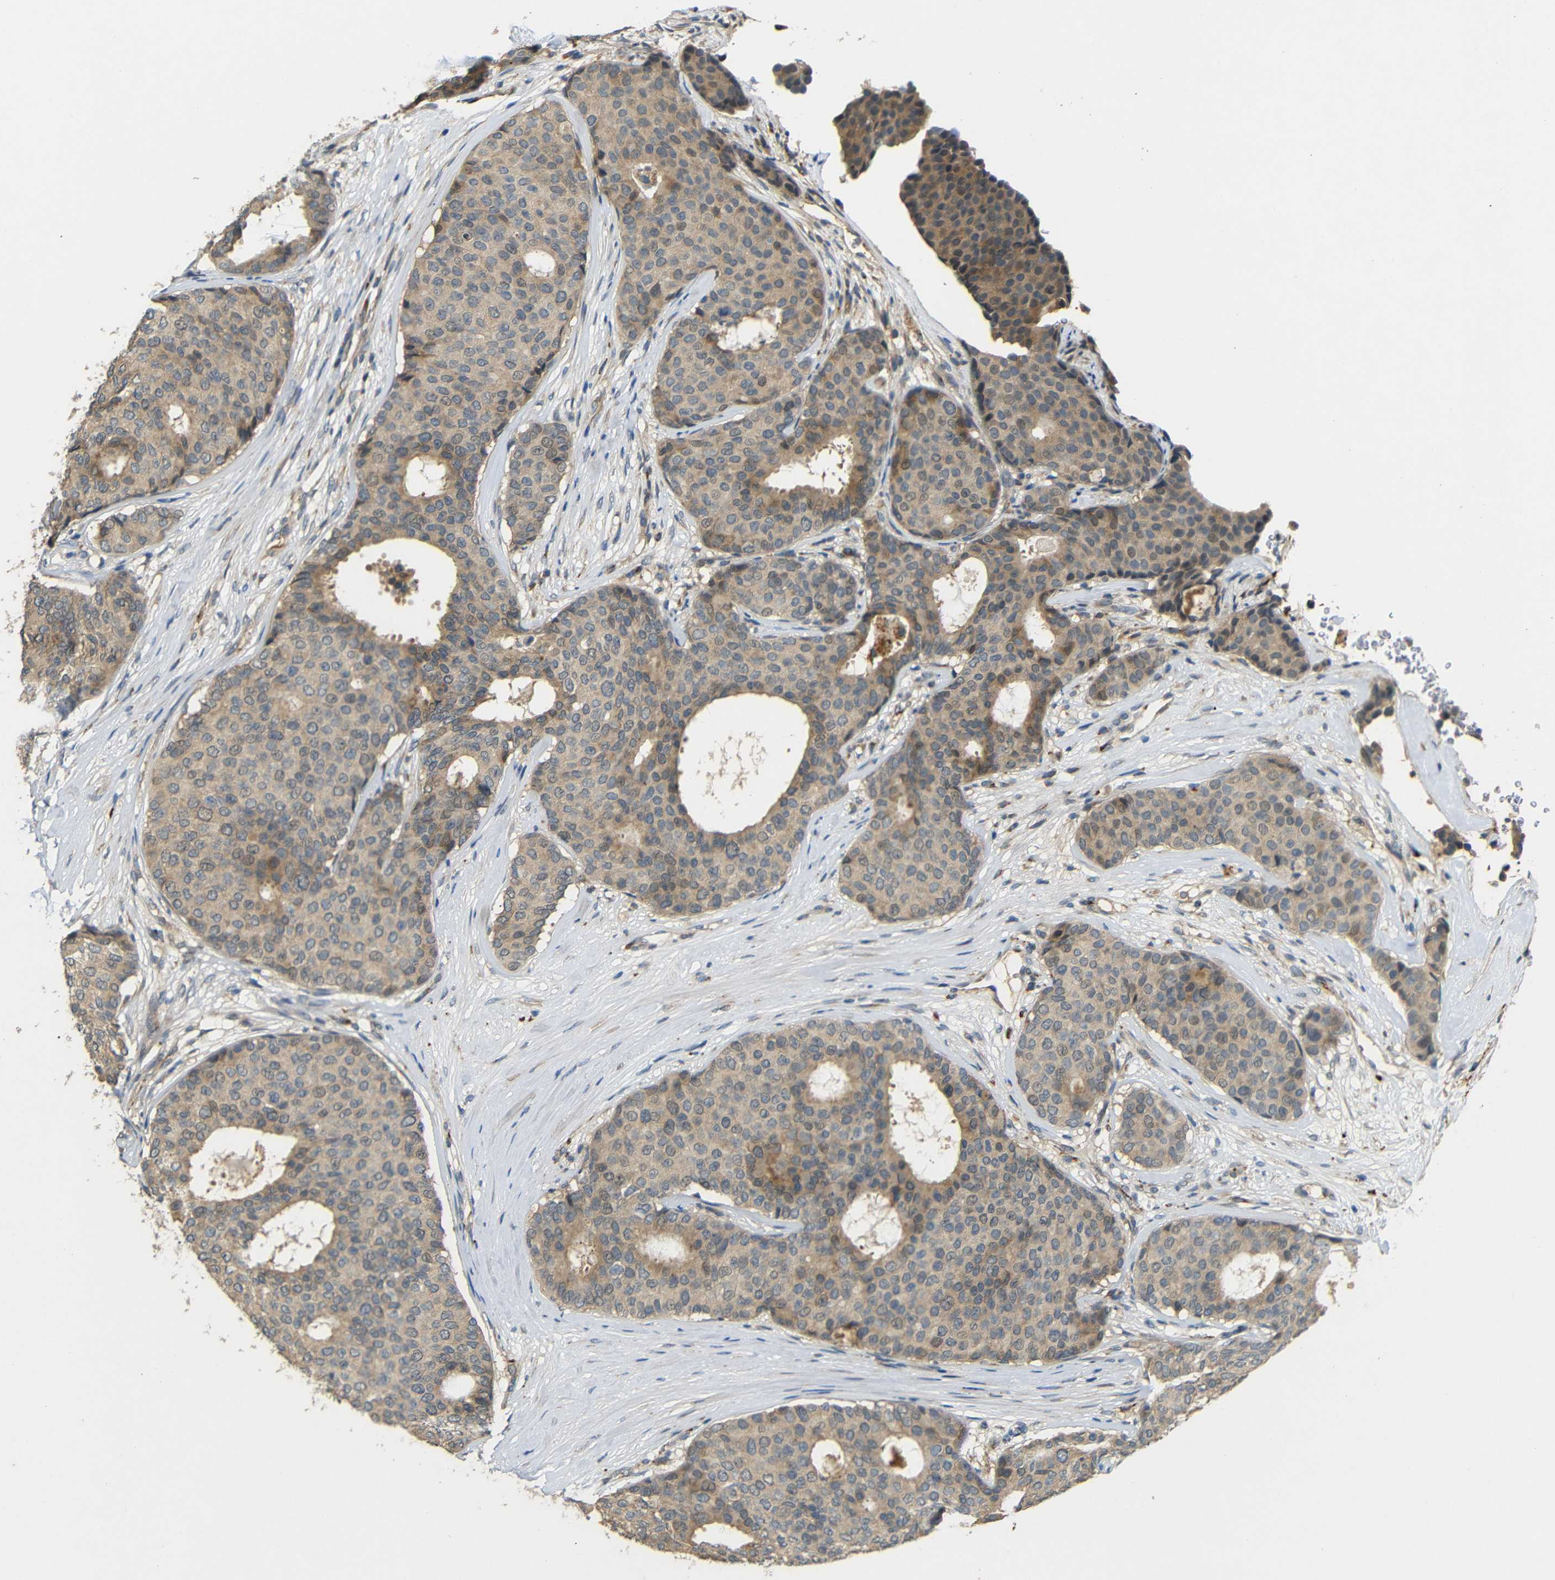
{"staining": {"intensity": "weak", "quantity": ">75%", "location": "cytoplasmic/membranous"}, "tissue": "breast cancer", "cell_type": "Tumor cells", "image_type": "cancer", "snomed": [{"axis": "morphology", "description": "Duct carcinoma"}, {"axis": "topography", "description": "Breast"}], "caption": "This is a photomicrograph of immunohistochemistry (IHC) staining of breast cancer, which shows weak expression in the cytoplasmic/membranous of tumor cells.", "gene": "ATP7A", "patient": {"sex": "female", "age": 75}}